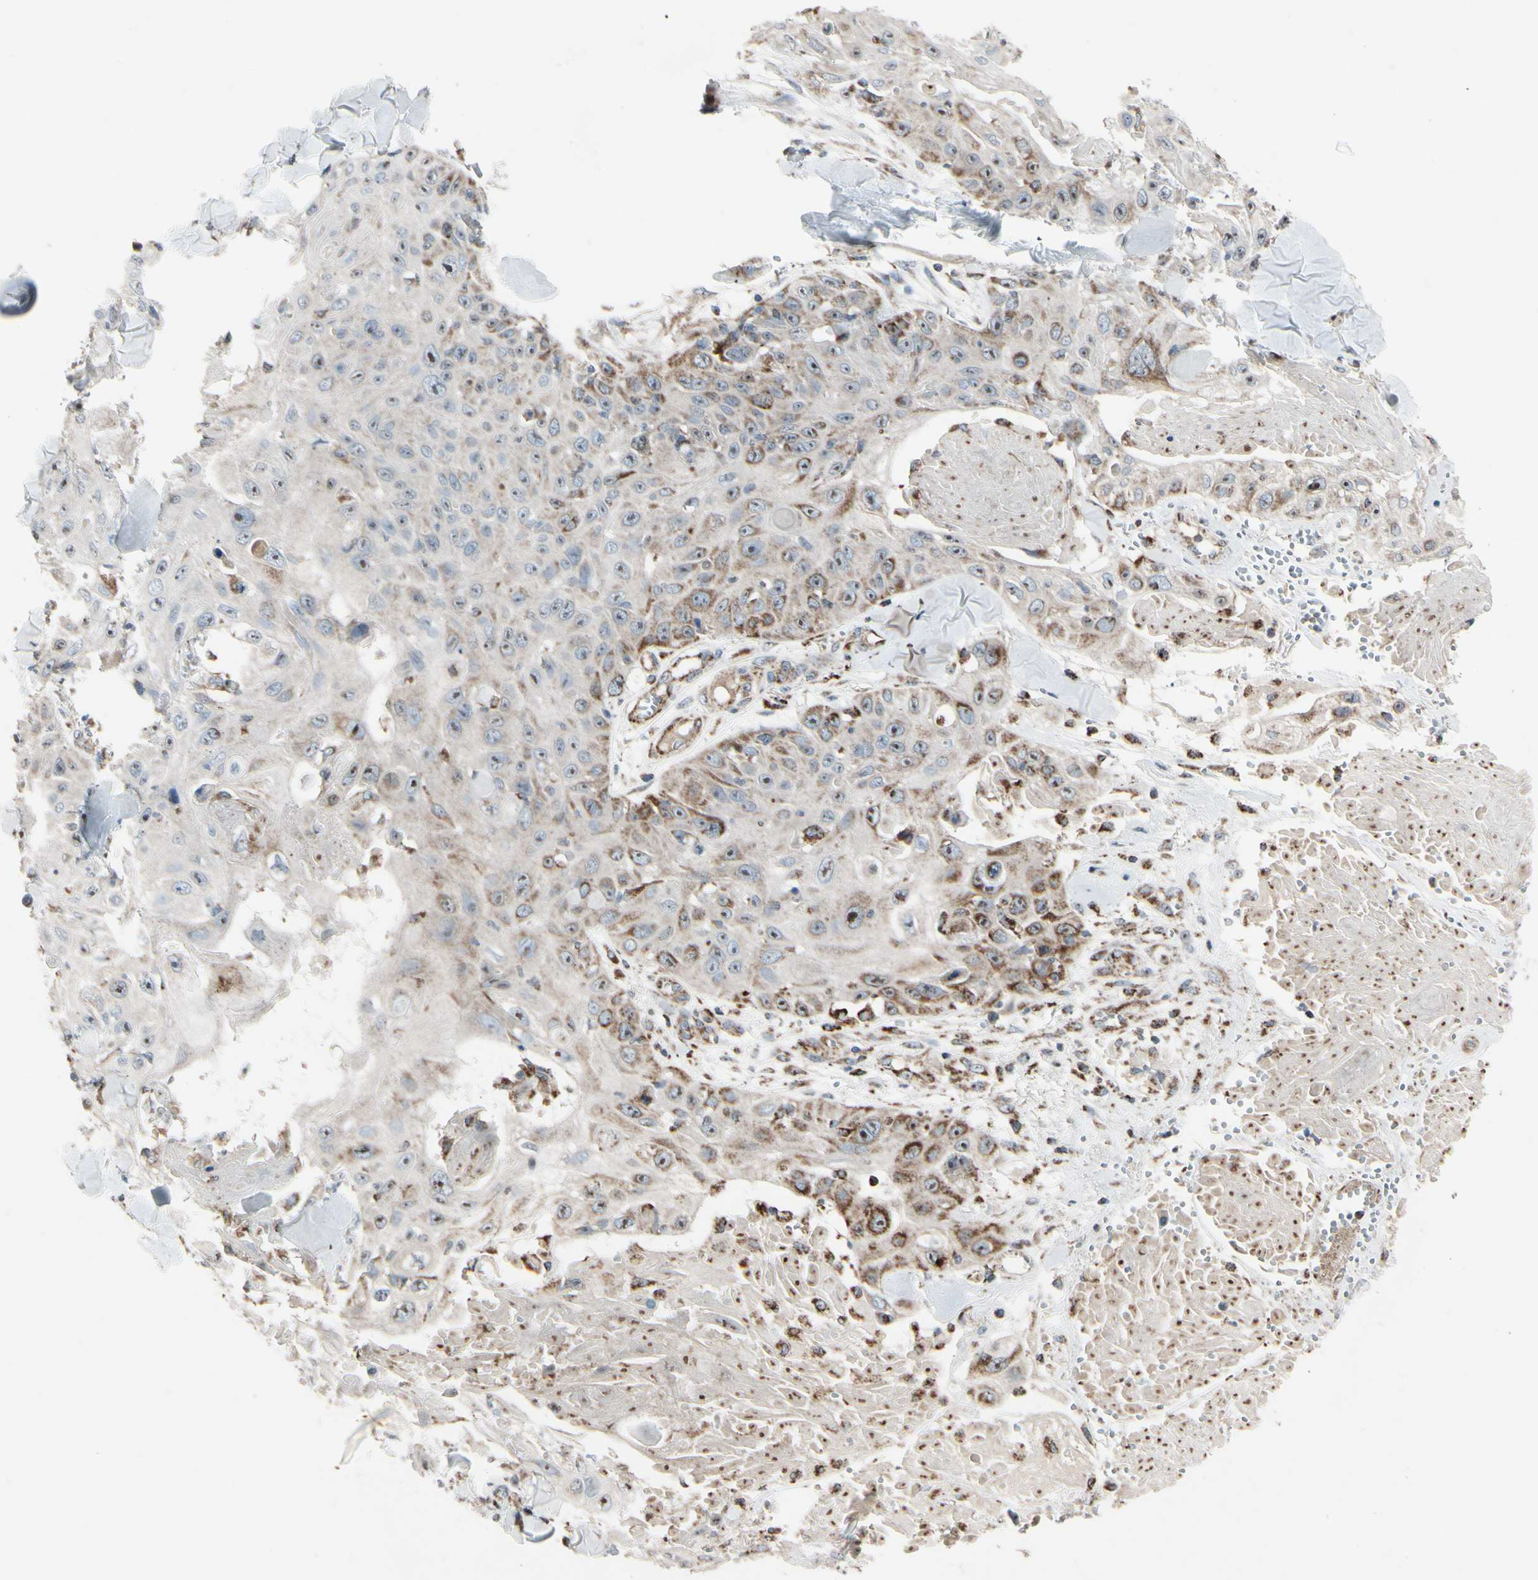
{"staining": {"intensity": "weak", "quantity": ">75%", "location": "cytoplasmic/membranous"}, "tissue": "skin cancer", "cell_type": "Tumor cells", "image_type": "cancer", "snomed": [{"axis": "morphology", "description": "Squamous cell carcinoma, NOS"}, {"axis": "topography", "description": "Skin"}], "caption": "Squamous cell carcinoma (skin) was stained to show a protein in brown. There is low levels of weak cytoplasmic/membranous staining in approximately >75% of tumor cells.", "gene": "CPT1A", "patient": {"sex": "male", "age": 86}}